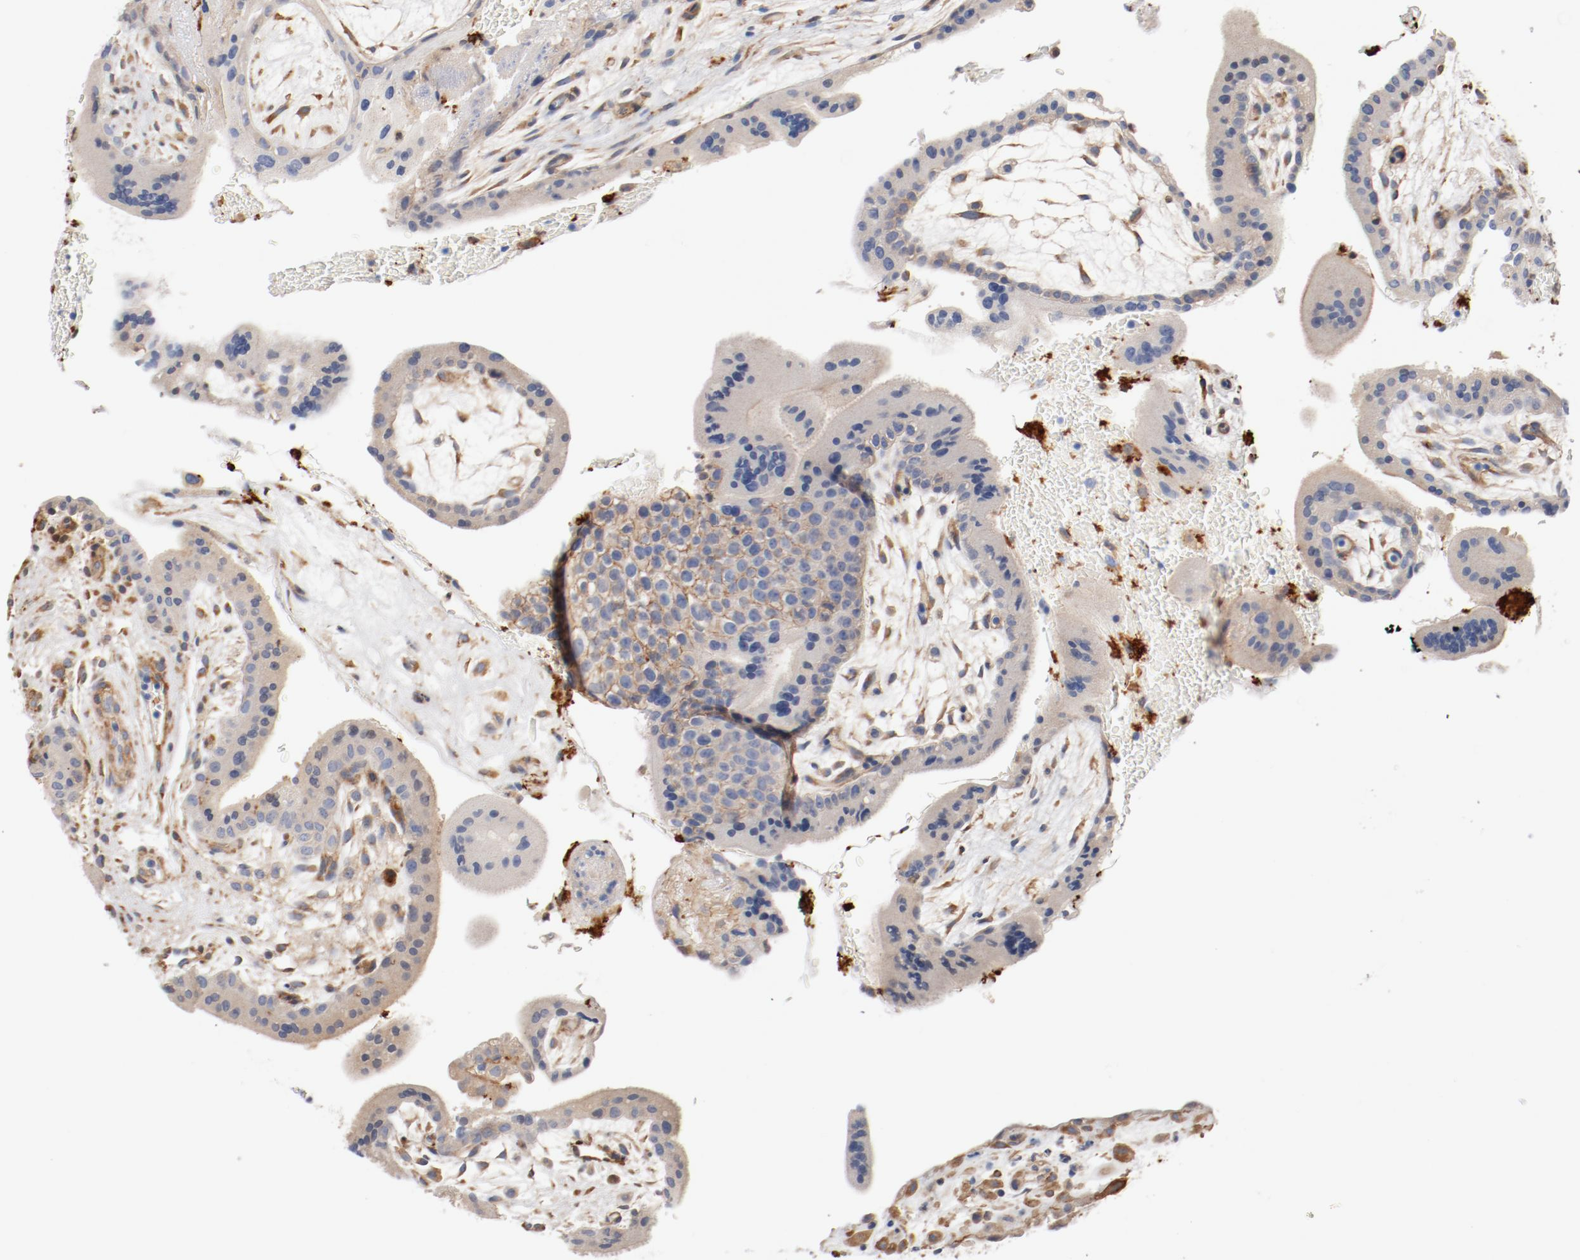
{"staining": {"intensity": "negative", "quantity": "none", "location": "none"}, "tissue": "placenta", "cell_type": "Decidual cells", "image_type": "normal", "snomed": [{"axis": "morphology", "description": "Normal tissue, NOS"}, {"axis": "topography", "description": "Placenta"}], "caption": "There is no significant staining in decidual cells of placenta. (DAB (3,3'-diaminobenzidine) immunohistochemistry, high magnification).", "gene": "ILK", "patient": {"sex": "female", "age": 35}}